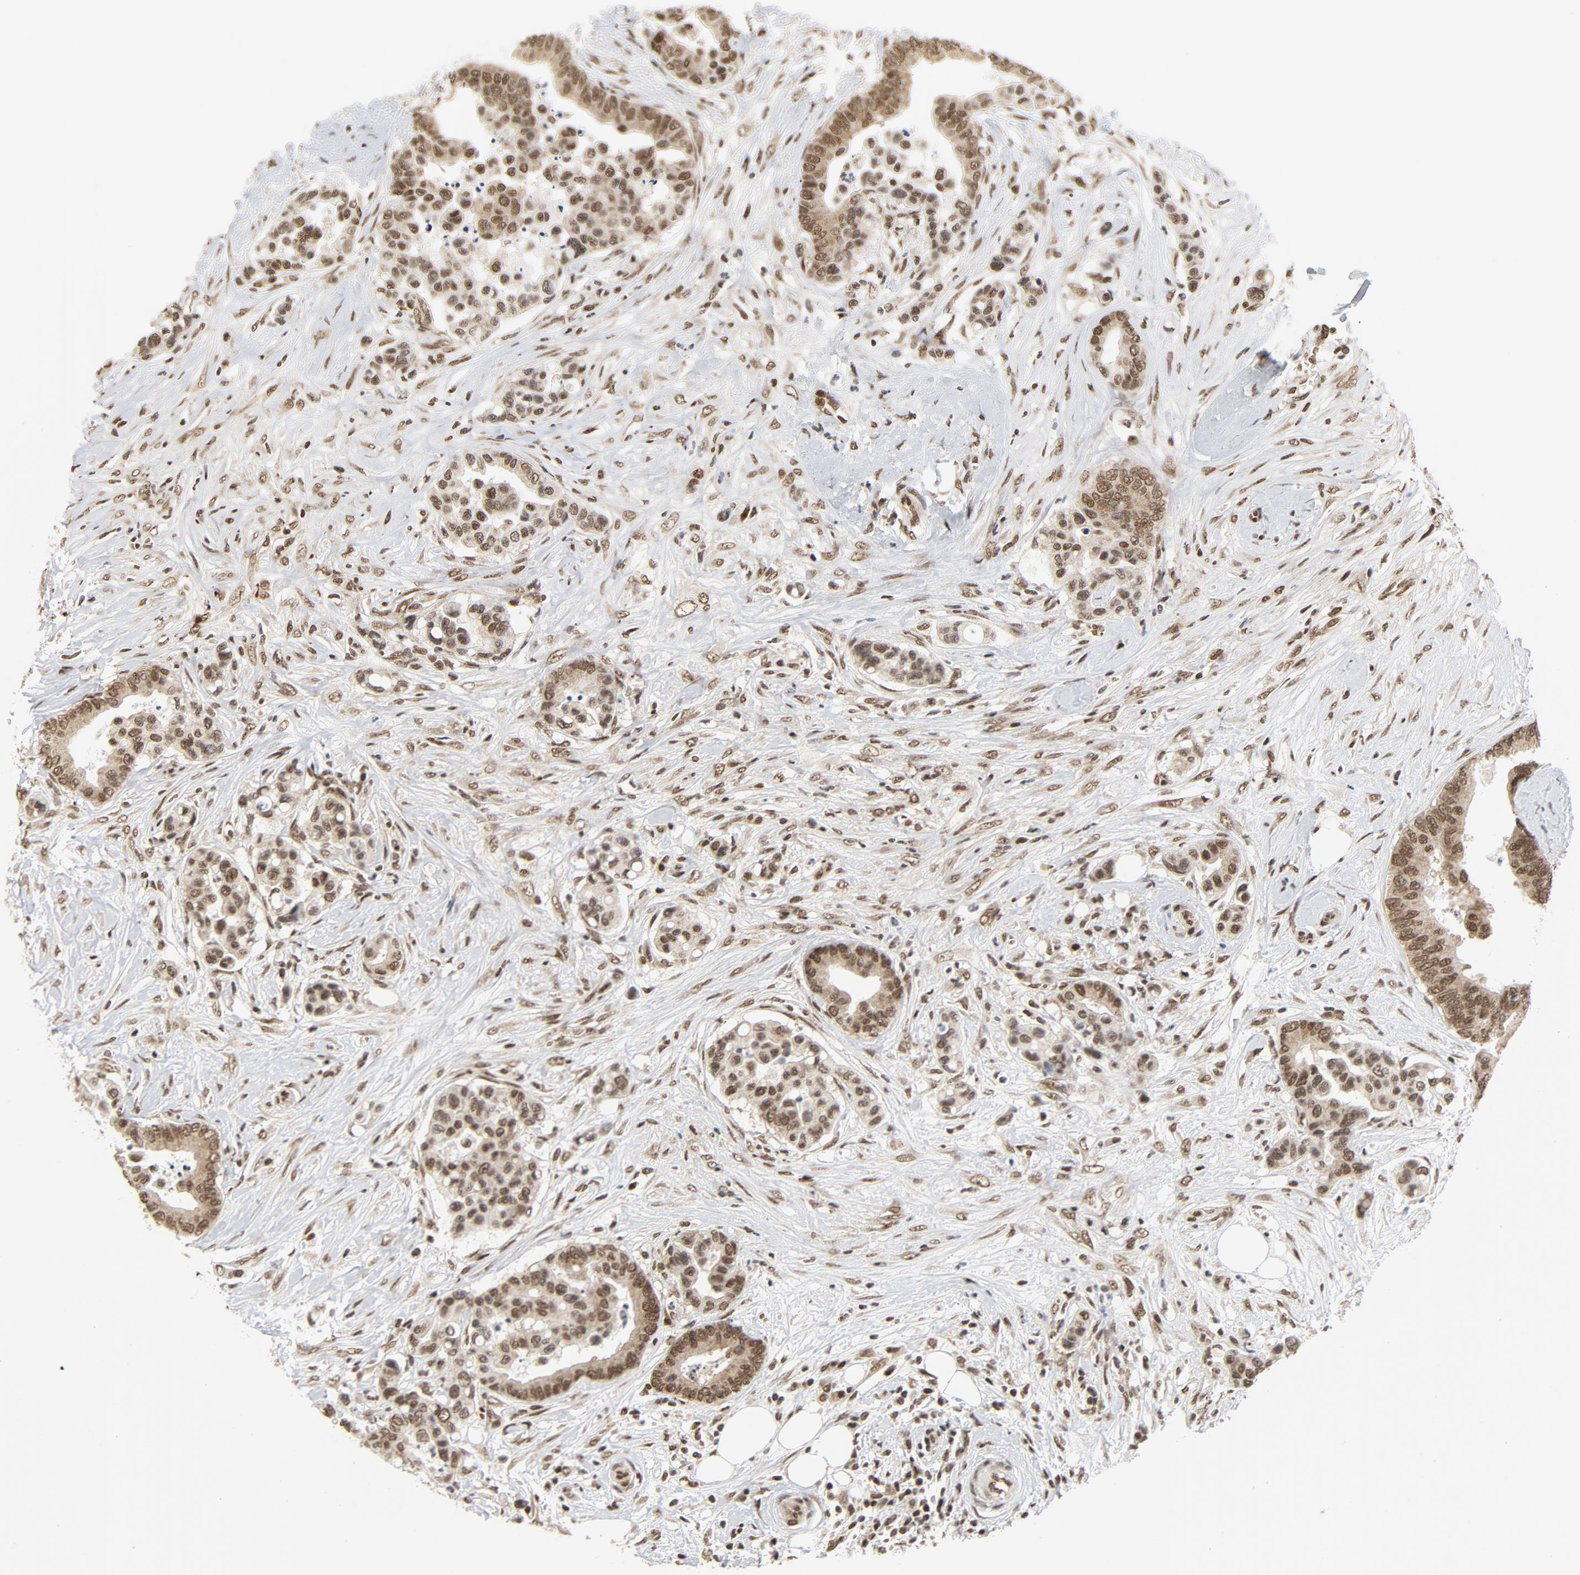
{"staining": {"intensity": "moderate", "quantity": ">75%", "location": "nuclear"}, "tissue": "colorectal cancer", "cell_type": "Tumor cells", "image_type": "cancer", "snomed": [{"axis": "morphology", "description": "Adenocarcinoma, NOS"}, {"axis": "topography", "description": "Colon"}], "caption": "Immunohistochemical staining of human adenocarcinoma (colorectal) exhibits medium levels of moderate nuclear protein staining in about >75% of tumor cells.", "gene": "ERCC1", "patient": {"sex": "male", "age": 82}}